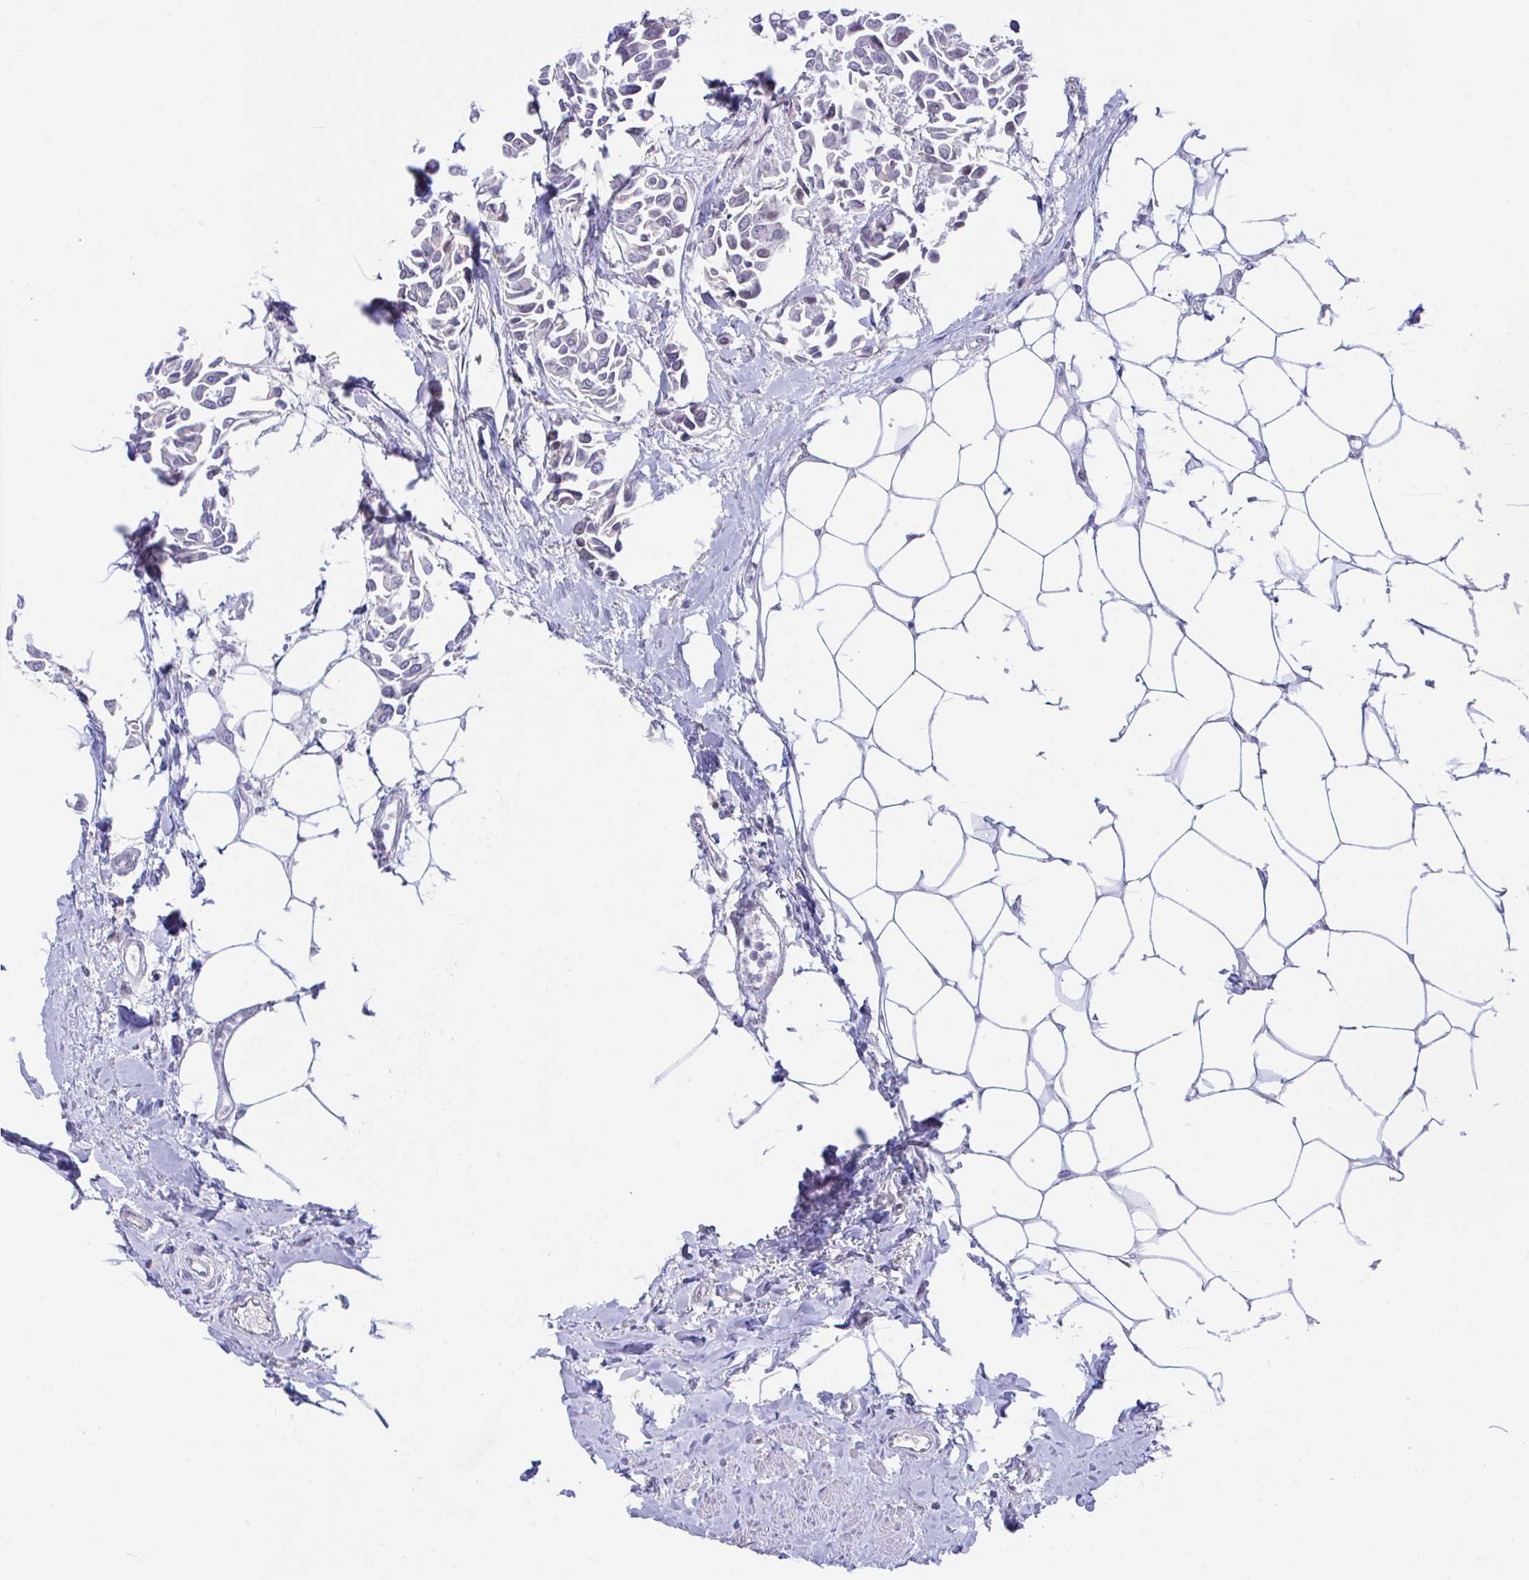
{"staining": {"intensity": "negative", "quantity": "none", "location": "none"}, "tissue": "breast cancer", "cell_type": "Tumor cells", "image_type": "cancer", "snomed": [{"axis": "morphology", "description": "Duct carcinoma"}, {"axis": "topography", "description": "Breast"}], "caption": "Immunohistochemistry (IHC) micrograph of neoplastic tissue: breast cancer (invasive ductal carcinoma) stained with DAB exhibits no significant protein expression in tumor cells.", "gene": "ZBED3", "patient": {"sex": "female", "age": 54}}